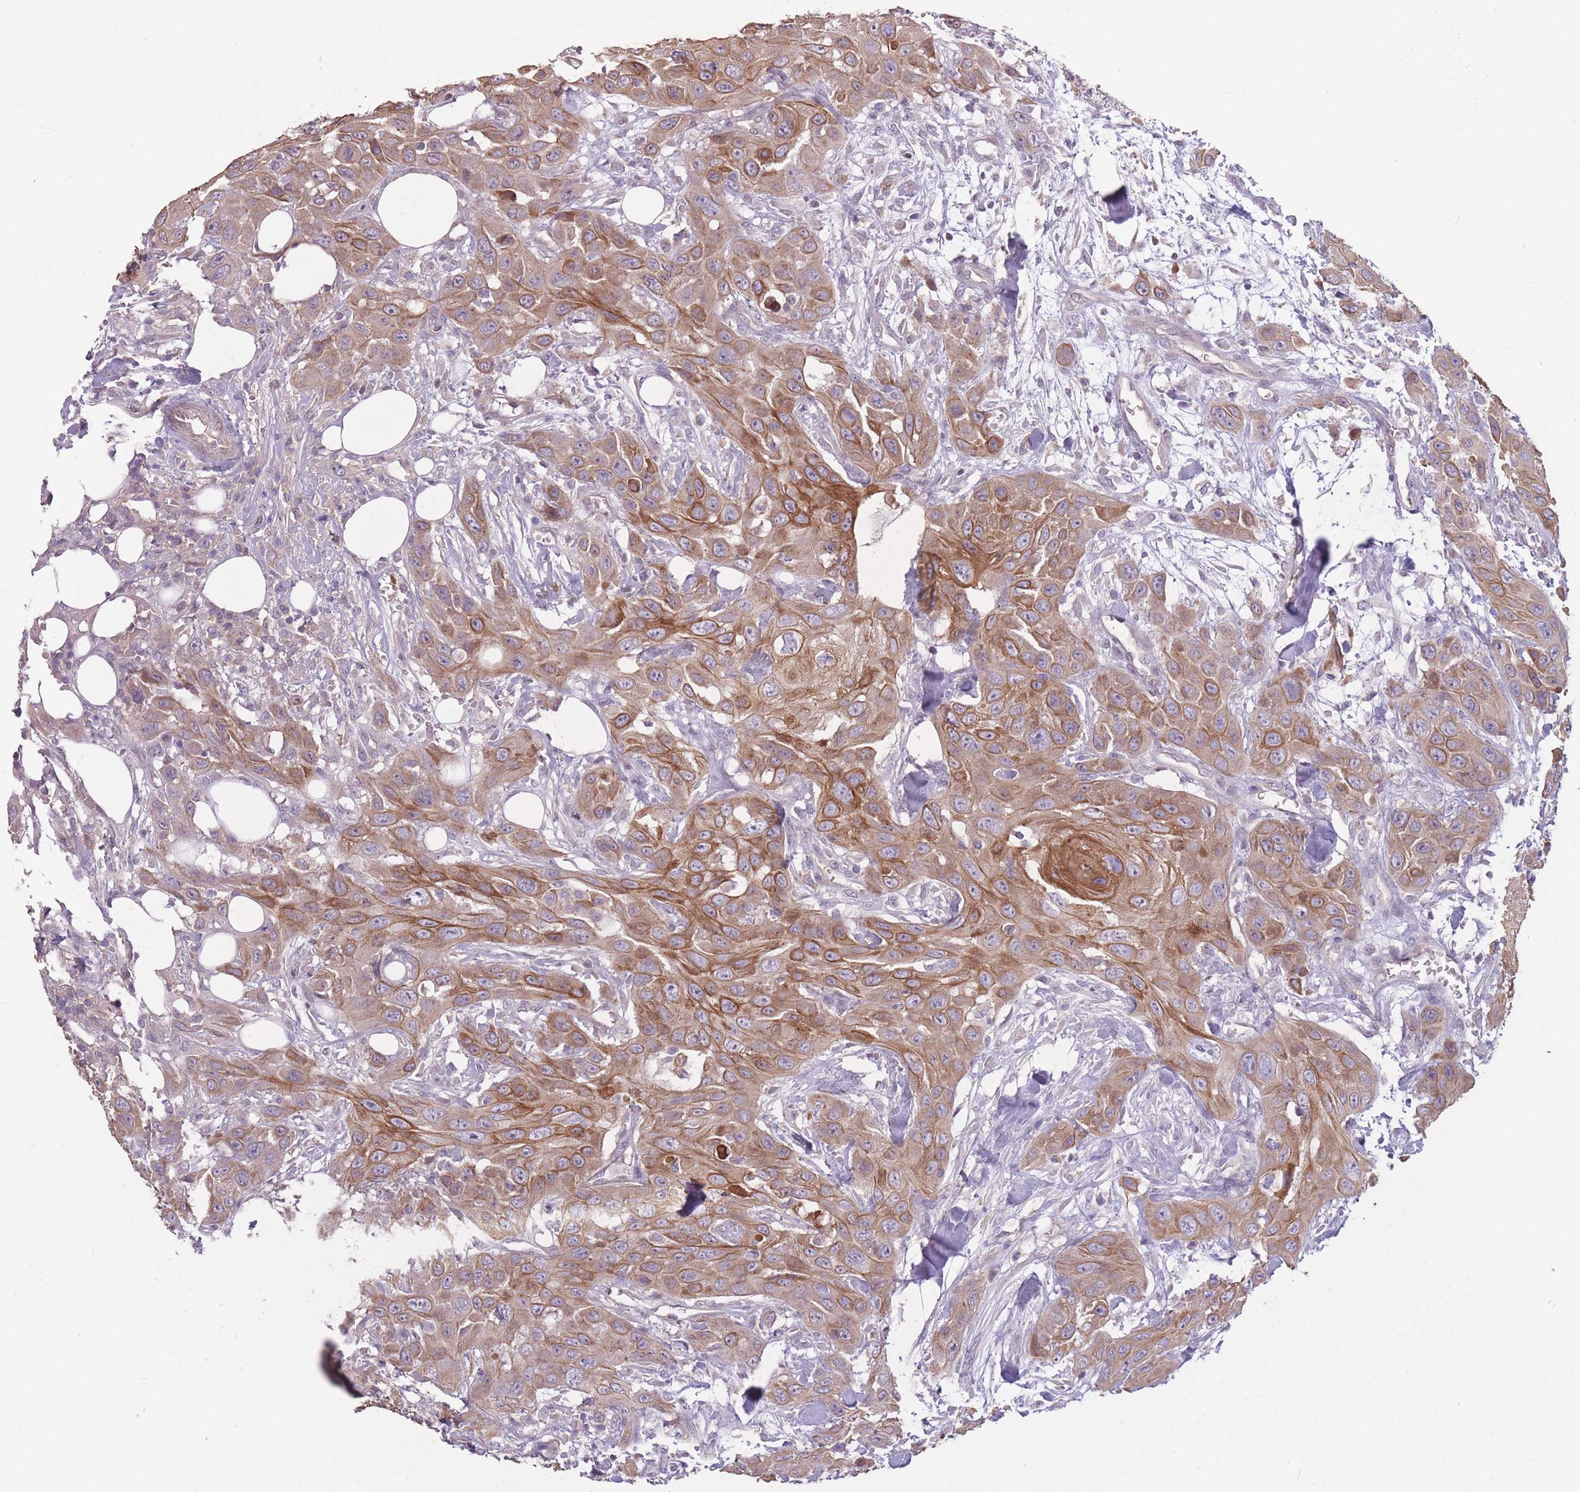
{"staining": {"intensity": "moderate", "quantity": ">75%", "location": "cytoplasmic/membranous"}, "tissue": "head and neck cancer", "cell_type": "Tumor cells", "image_type": "cancer", "snomed": [{"axis": "morphology", "description": "Squamous cell carcinoma, NOS"}, {"axis": "topography", "description": "Head-Neck"}], "caption": "The micrograph demonstrates immunohistochemical staining of squamous cell carcinoma (head and neck). There is moderate cytoplasmic/membranous staining is appreciated in about >75% of tumor cells. The staining was performed using DAB (3,3'-diaminobenzidine), with brown indicating positive protein expression. Nuclei are stained blue with hematoxylin.", "gene": "TET3", "patient": {"sex": "male", "age": 81}}